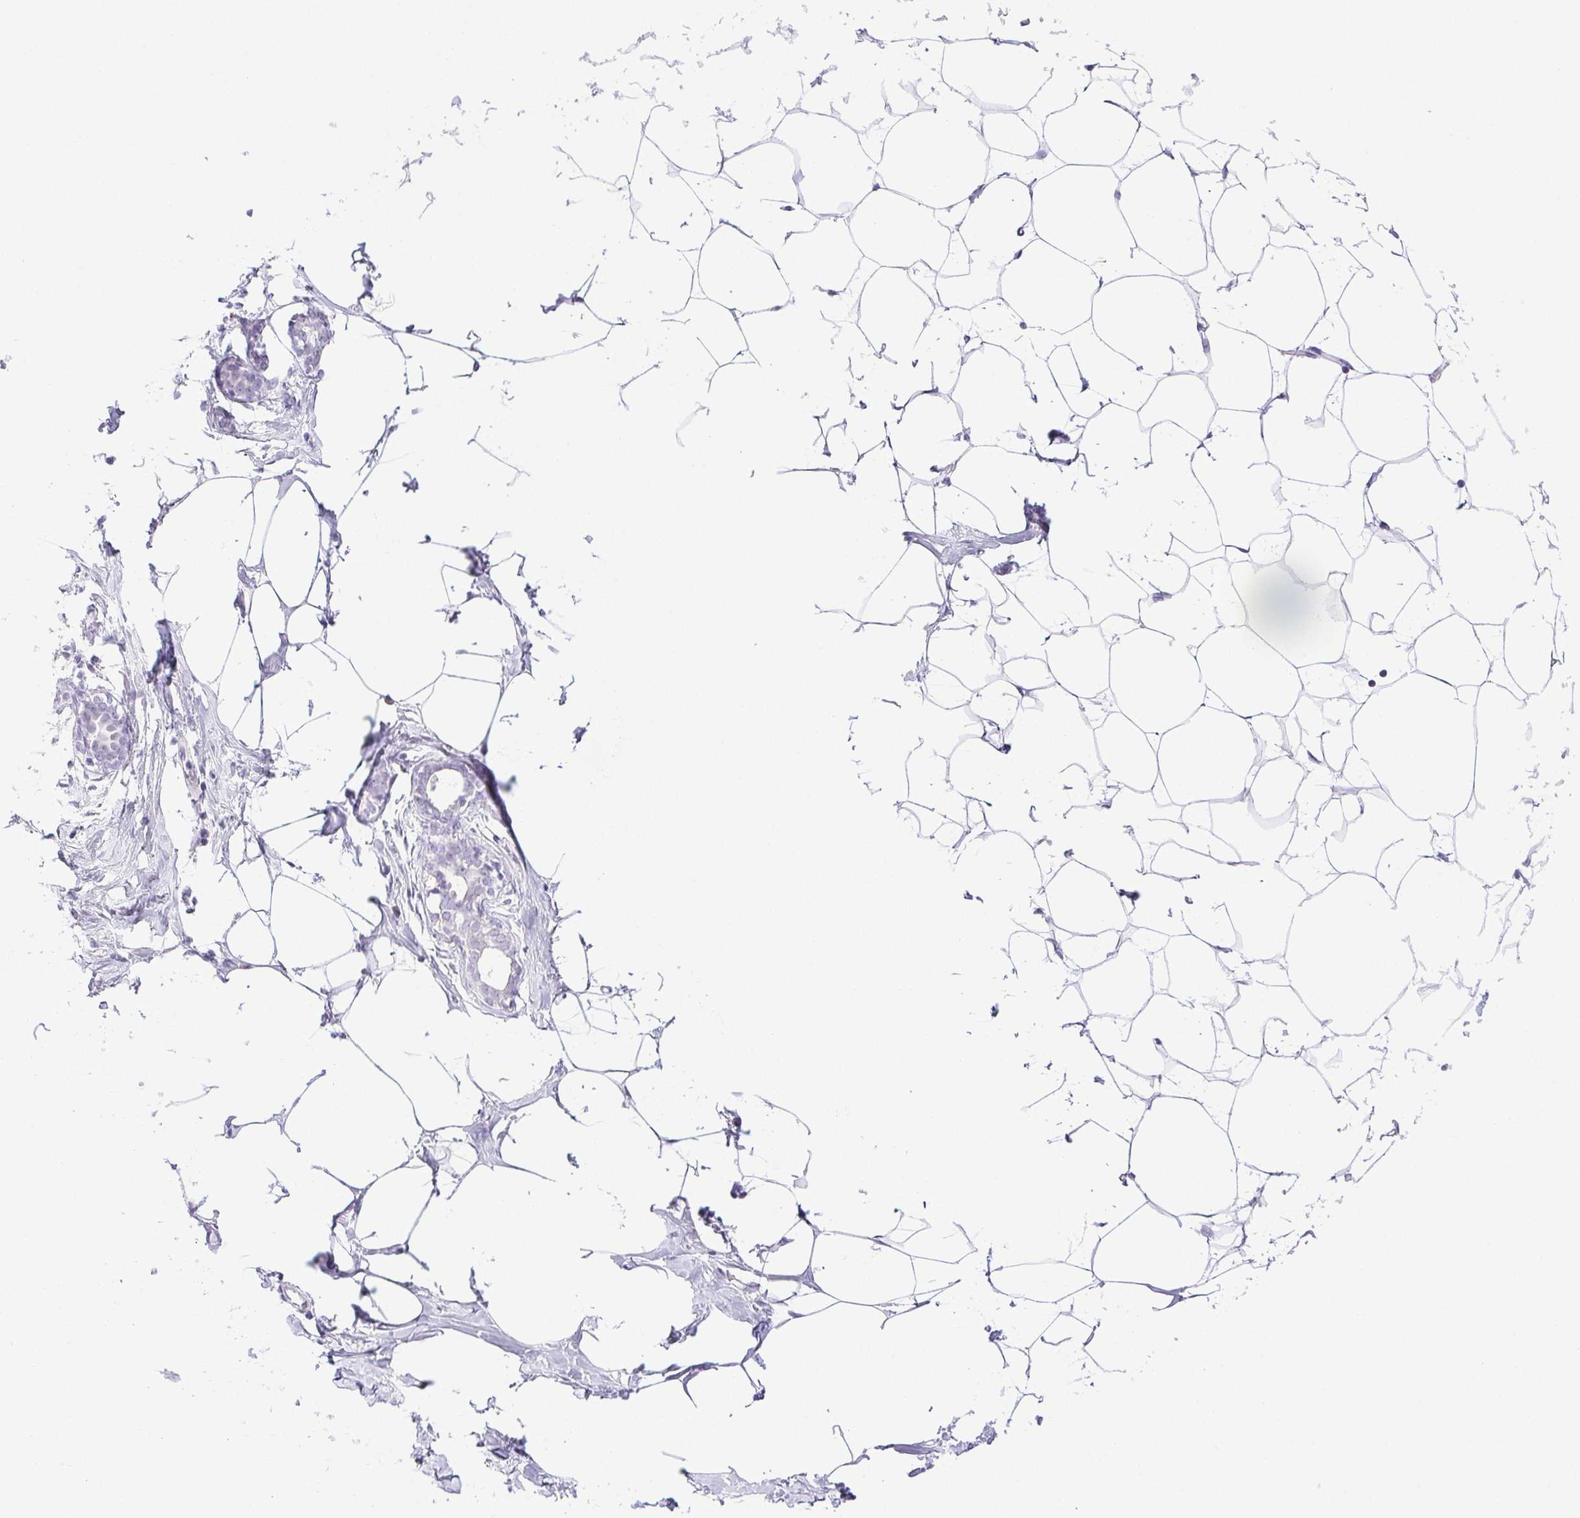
{"staining": {"intensity": "negative", "quantity": "none", "location": "none"}, "tissue": "breast", "cell_type": "Adipocytes", "image_type": "normal", "snomed": [{"axis": "morphology", "description": "Normal tissue, NOS"}, {"axis": "topography", "description": "Breast"}], "caption": "The micrograph shows no staining of adipocytes in unremarkable breast.", "gene": "PAPPA2", "patient": {"sex": "female", "age": 27}}